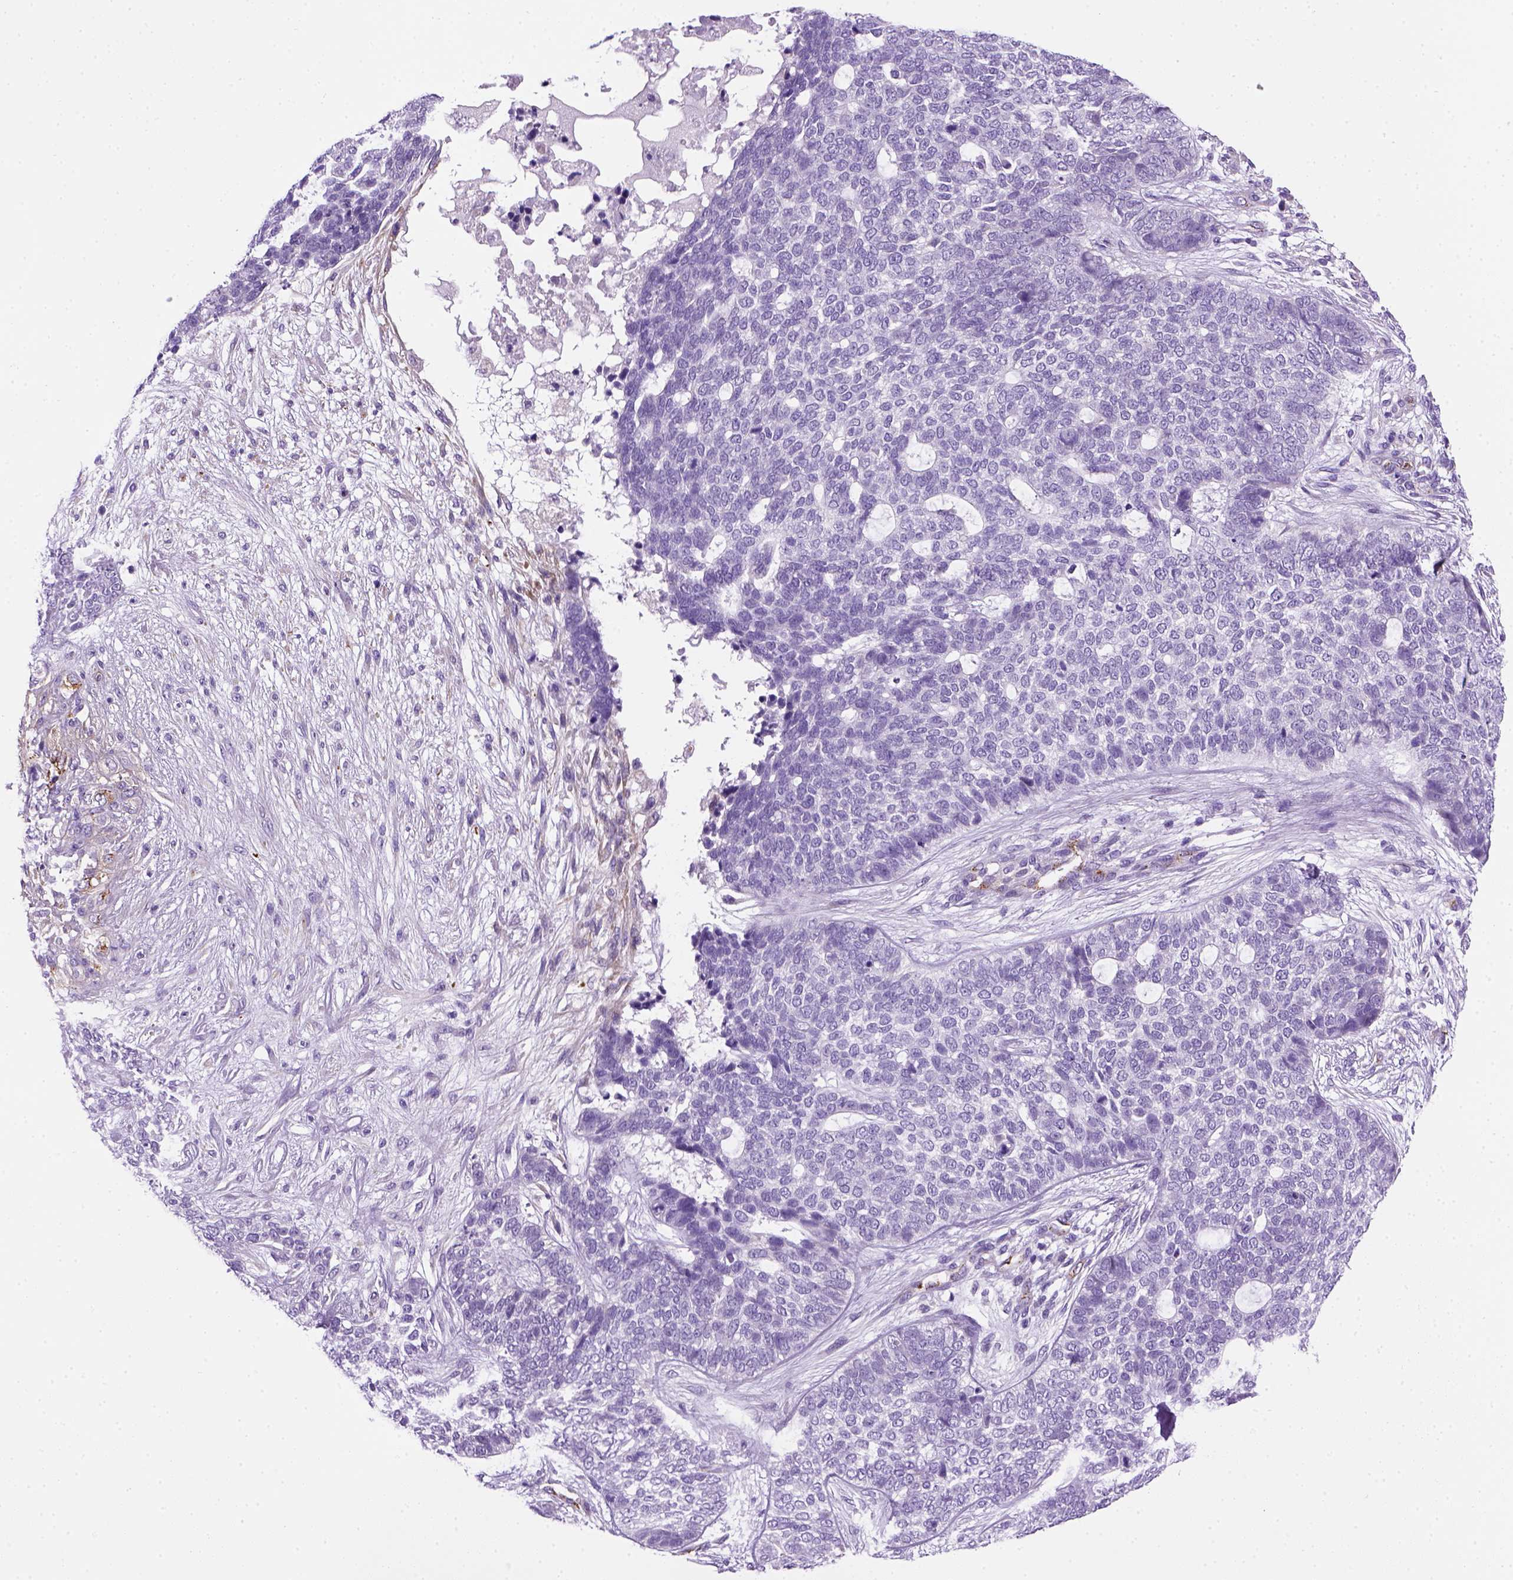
{"staining": {"intensity": "negative", "quantity": "none", "location": "none"}, "tissue": "skin cancer", "cell_type": "Tumor cells", "image_type": "cancer", "snomed": [{"axis": "morphology", "description": "Basal cell carcinoma"}, {"axis": "topography", "description": "Skin"}], "caption": "The photomicrograph reveals no staining of tumor cells in skin cancer. (Brightfield microscopy of DAB (3,3'-diaminobenzidine) immunohistochemistry at high magnification).", "gene": "VWF", "patient": {"sex": "female", "age": 69}}